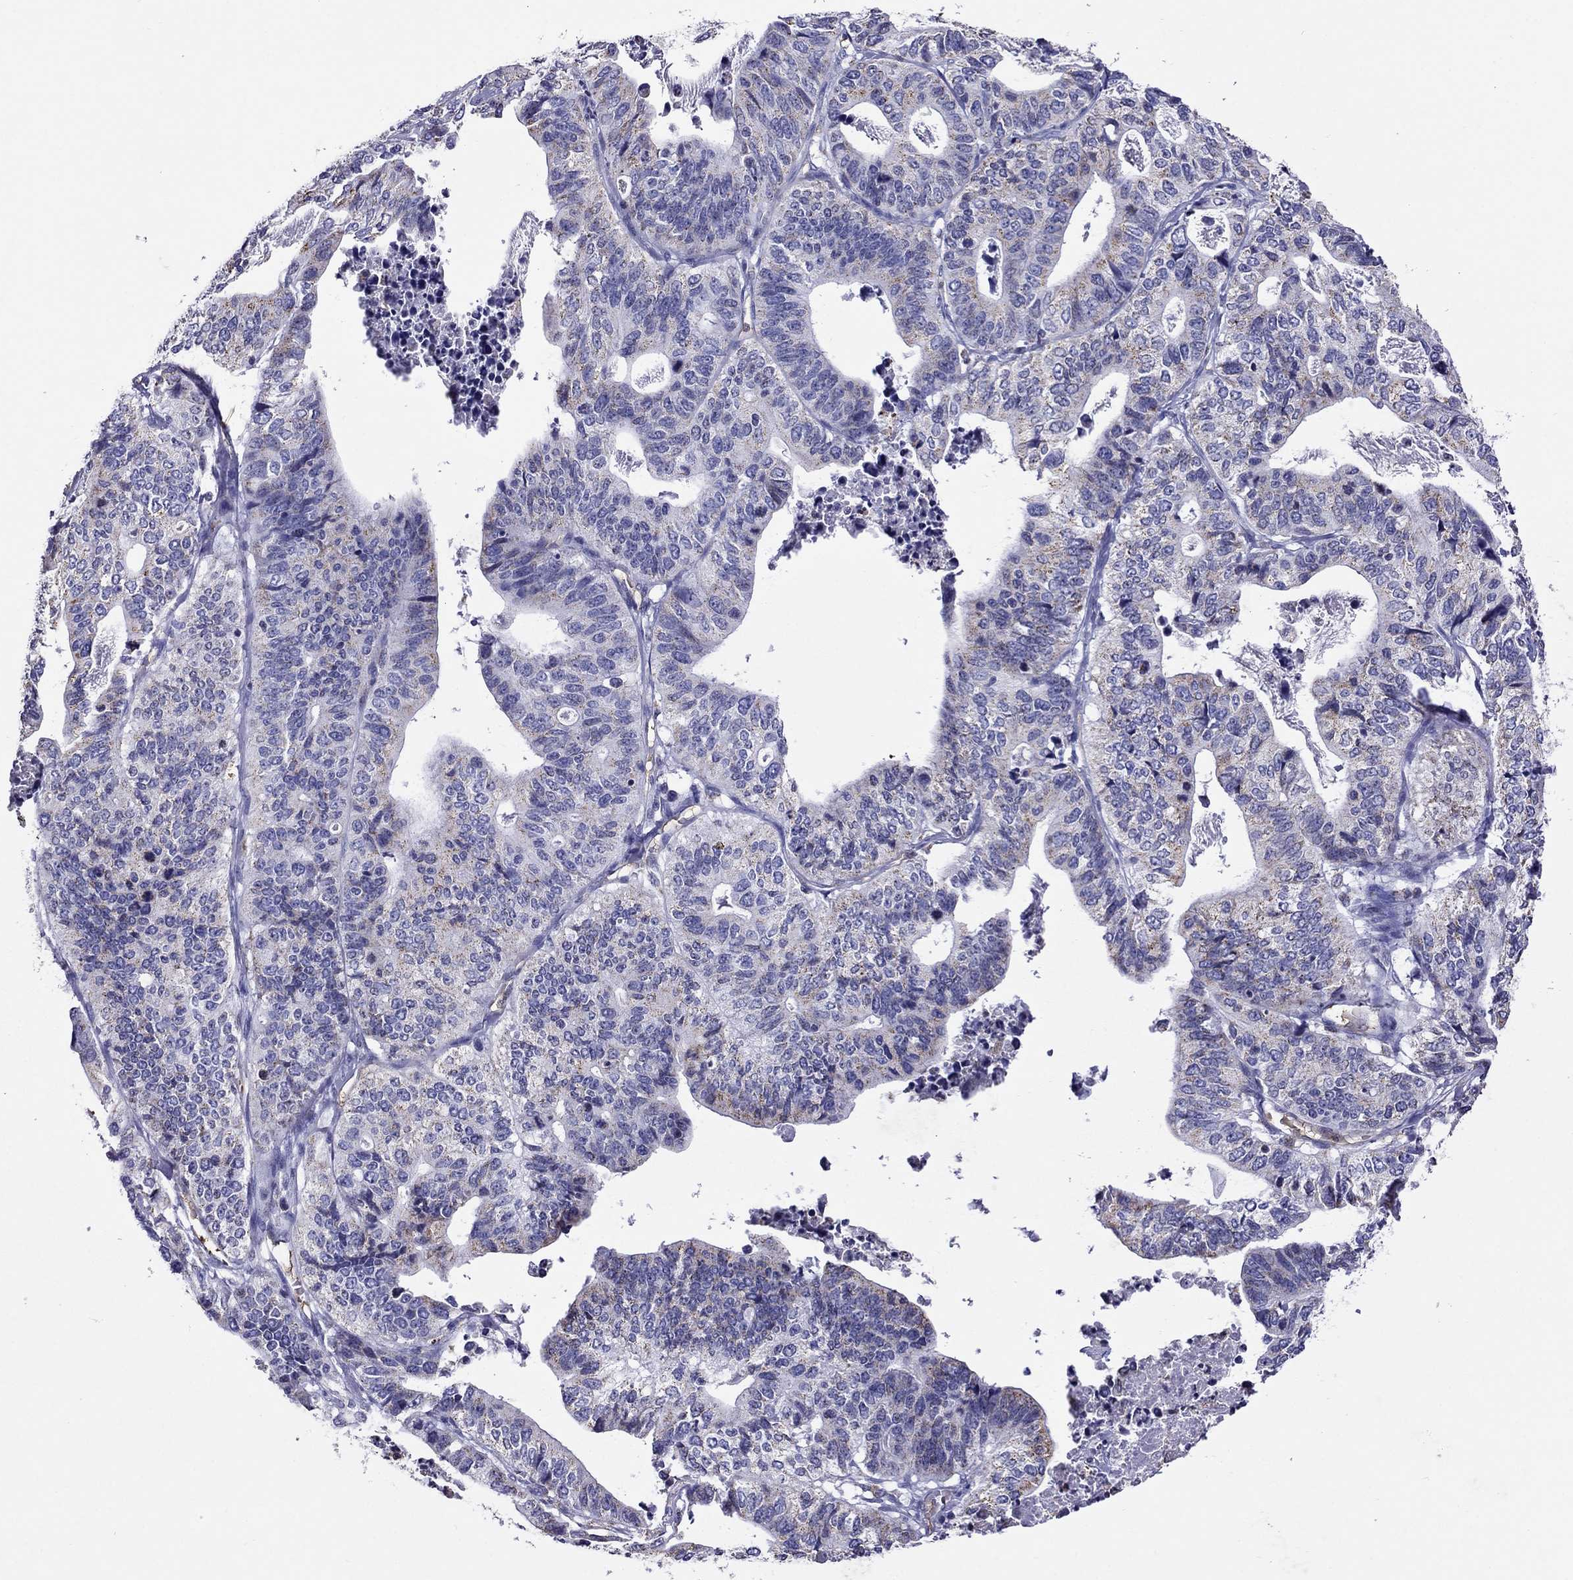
{"staining": {"intensity": "weak", "quantity": "<25%", "location": "cytoplasmic/membranous"}, "tissue": "stomach cancer", "cell_type": "Tumor cells", "image_type": "cancer", "snomed": [{"axis": "morphology", "description": "Adenocarcinoma, NOS"}, {"axis": "topography", "description": "Stomach, upper"}], "caption": "Tumor cells show no significant protein positivity in stomach cancer (adenocarcinoma). (Stains: DAB IHC with hematoxylin counter stain, Microscopy: brightfield microscopy at high magnification).", "gene": "SCG2", "patient": {"sex": "female", "age": 67}}